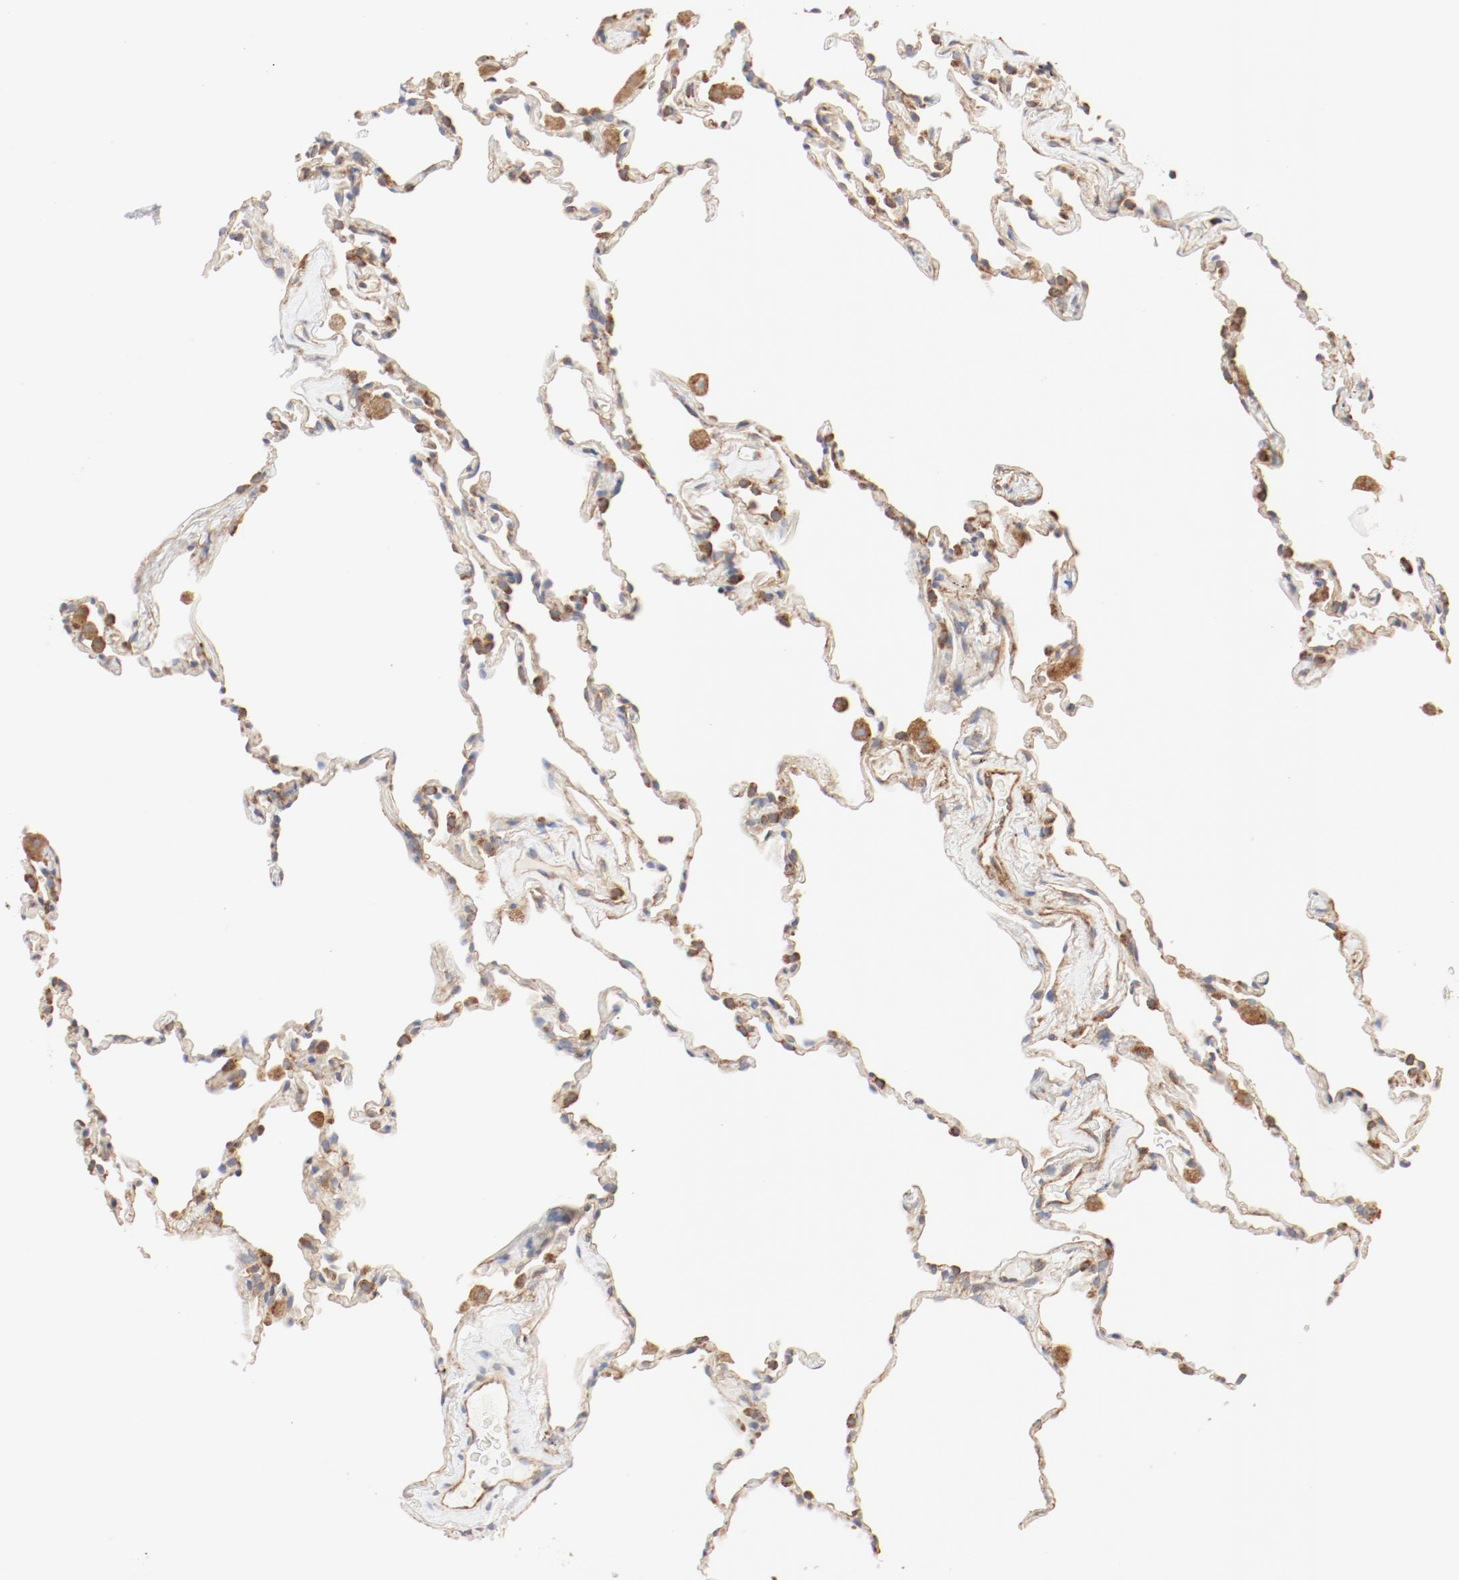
{"staining": {"intensity": "moderate", "quantity": ">75%", "location": "cytoplasmic/membranous"}, "tissue": "lung", "cell_type": "Alveolar cells", "image_type": "normal", "snomed": [{"axis": "morphology", "description": "Normal tissue, NOS"}, {"axis": "morphology", "description": "Soft tissue tumor metastatic"}, {"axis": "topography", "description": "Lung"}], "caption": "Lung stained with immunohistochemistry (IHC) demonstrates moderate cytoplasmic/membranous positivity in about >75% of alveolar cells.", "gene": "RPS6", "patient": {"sex": "male", "age": 59}}